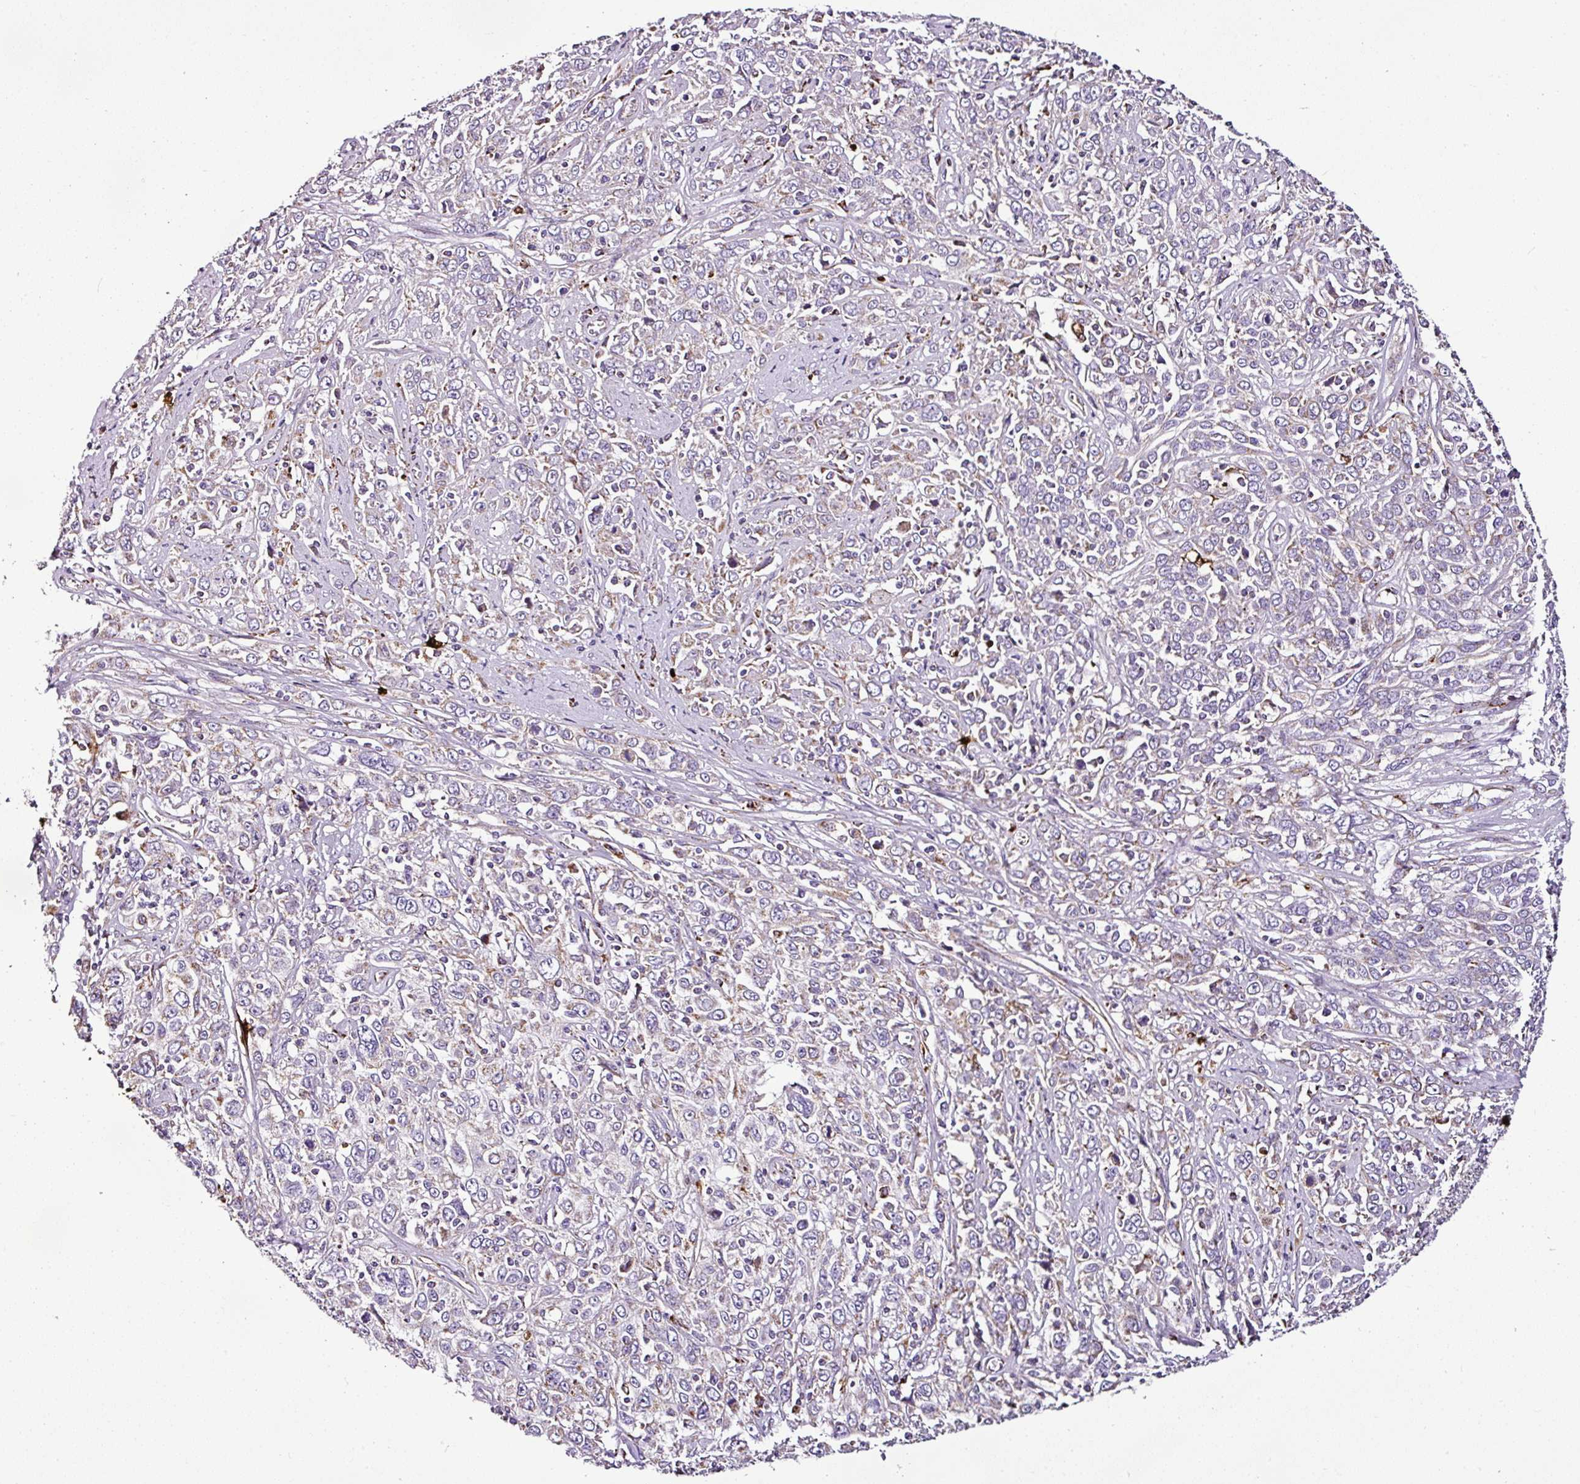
{"staining": {"intensity": "moderate", "quantity": "<25%", "location": "cytoplasmic/membranous"}, "tissue": "cervical cancer", "cell_type": "Tumor cells", "image_type": "cancer", "snomed": [{"axis": "morphology", "description": "Squamous cell carcinoma, NOS"}, {"axis": "topography", "description": "Cervix"}], "caption": "This histopathology image exhibits IHC staining of human cervical squamous cell carcinoma, with low moderate cytoplasmic/membranous positivity in approximately <25% of tumor cells.", "gene": "DPAGT1", "patient": {"sex": "female", "age": 46}}